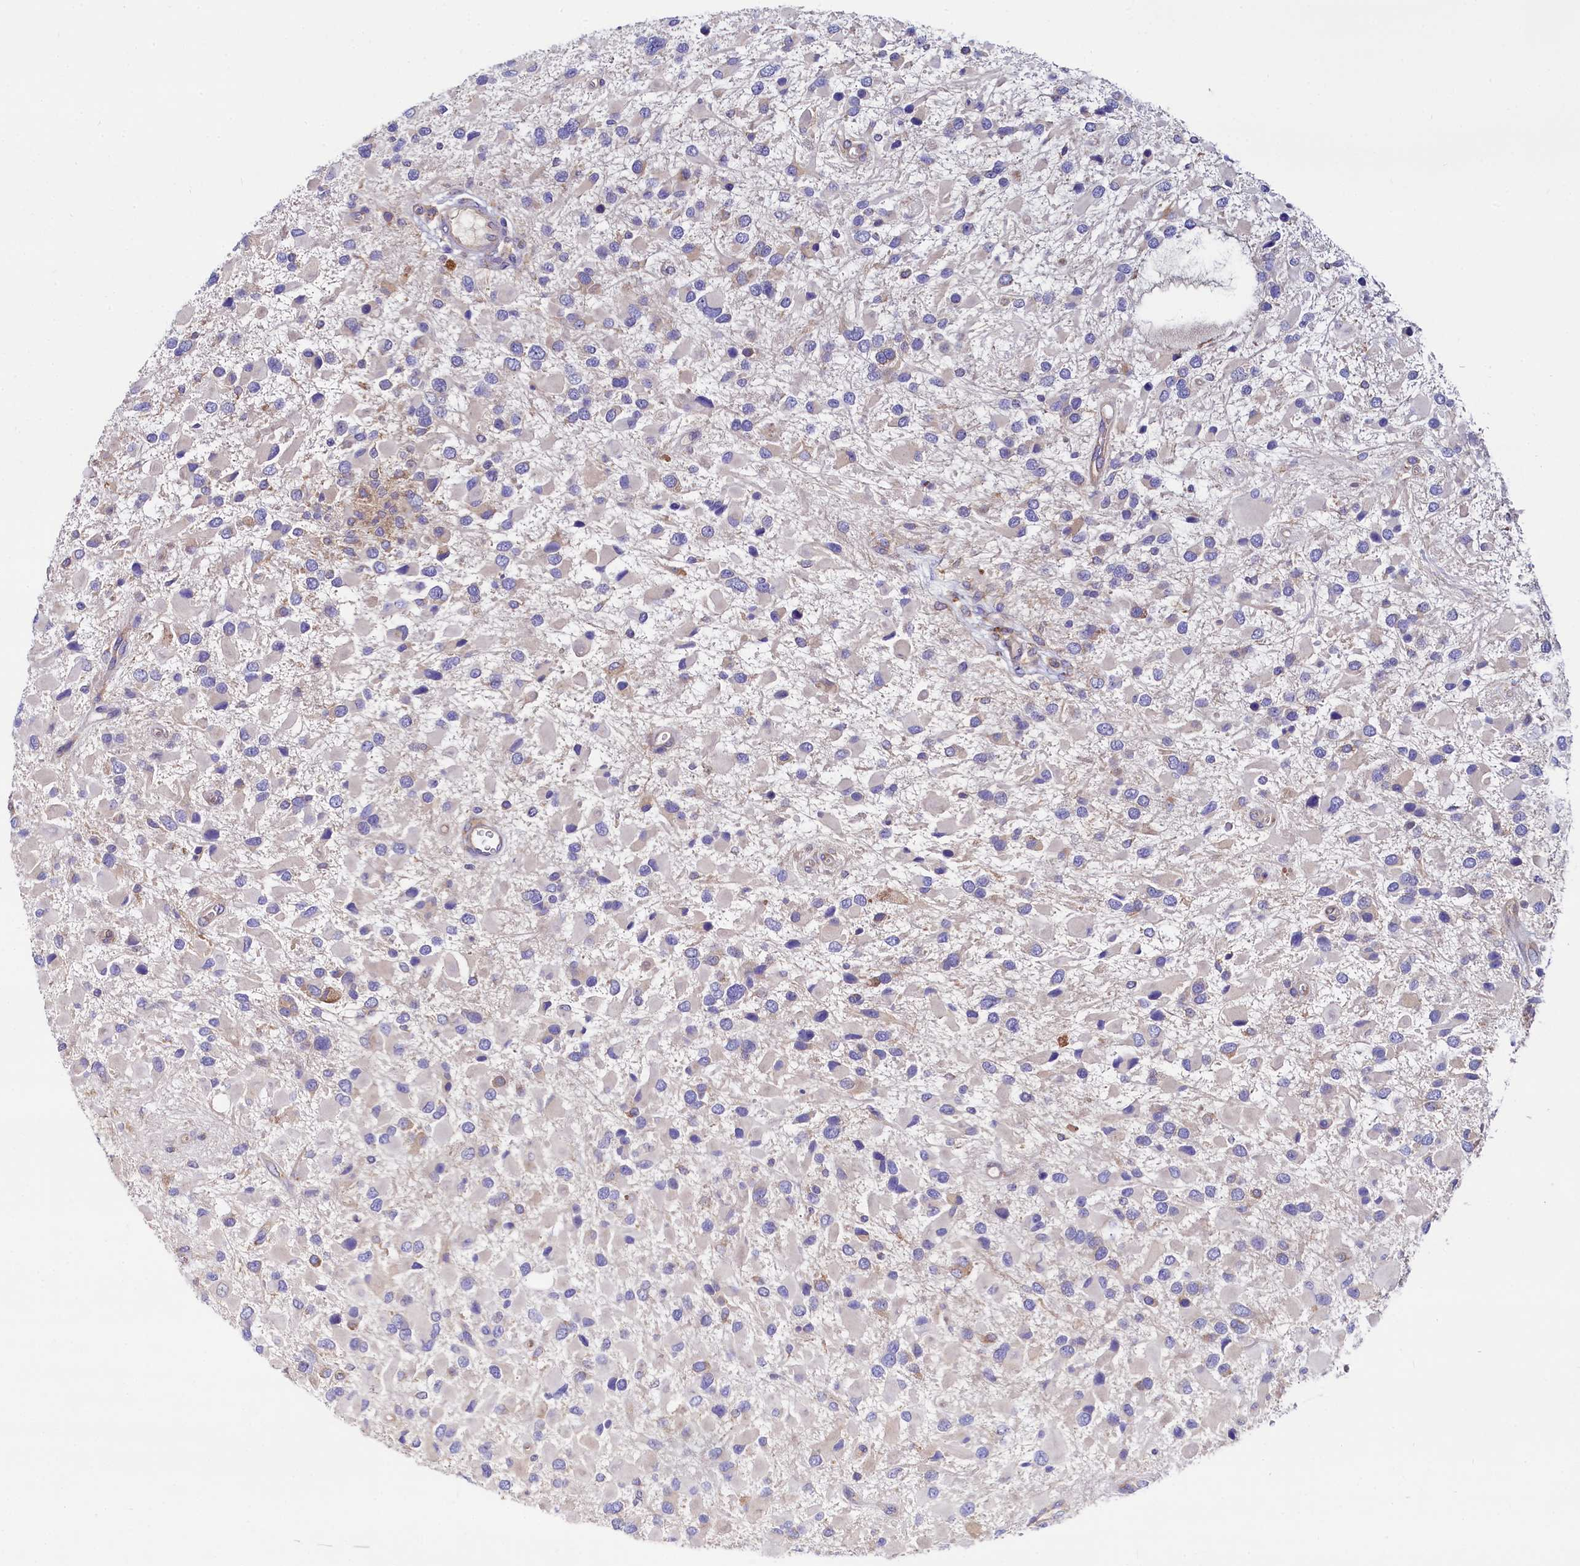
{"staining": {"intensity": "negative", "quantity": "none", "location": "none"}, "tissue": "glioma", "cell_type": "Tumor cells", "image_type": "cancer", "snomed": [{"axis": "morphology", "description": "Glioma, malignant, High grade"}, {"axis": "topography", "description": "Brain"}], "caption": "An immunohistochemistry histopathology image of glioma is shown. There is no staining in tumor cells of glioma.", "gene": "QARS1", "patient": {"sex": "male", "age": 53}}